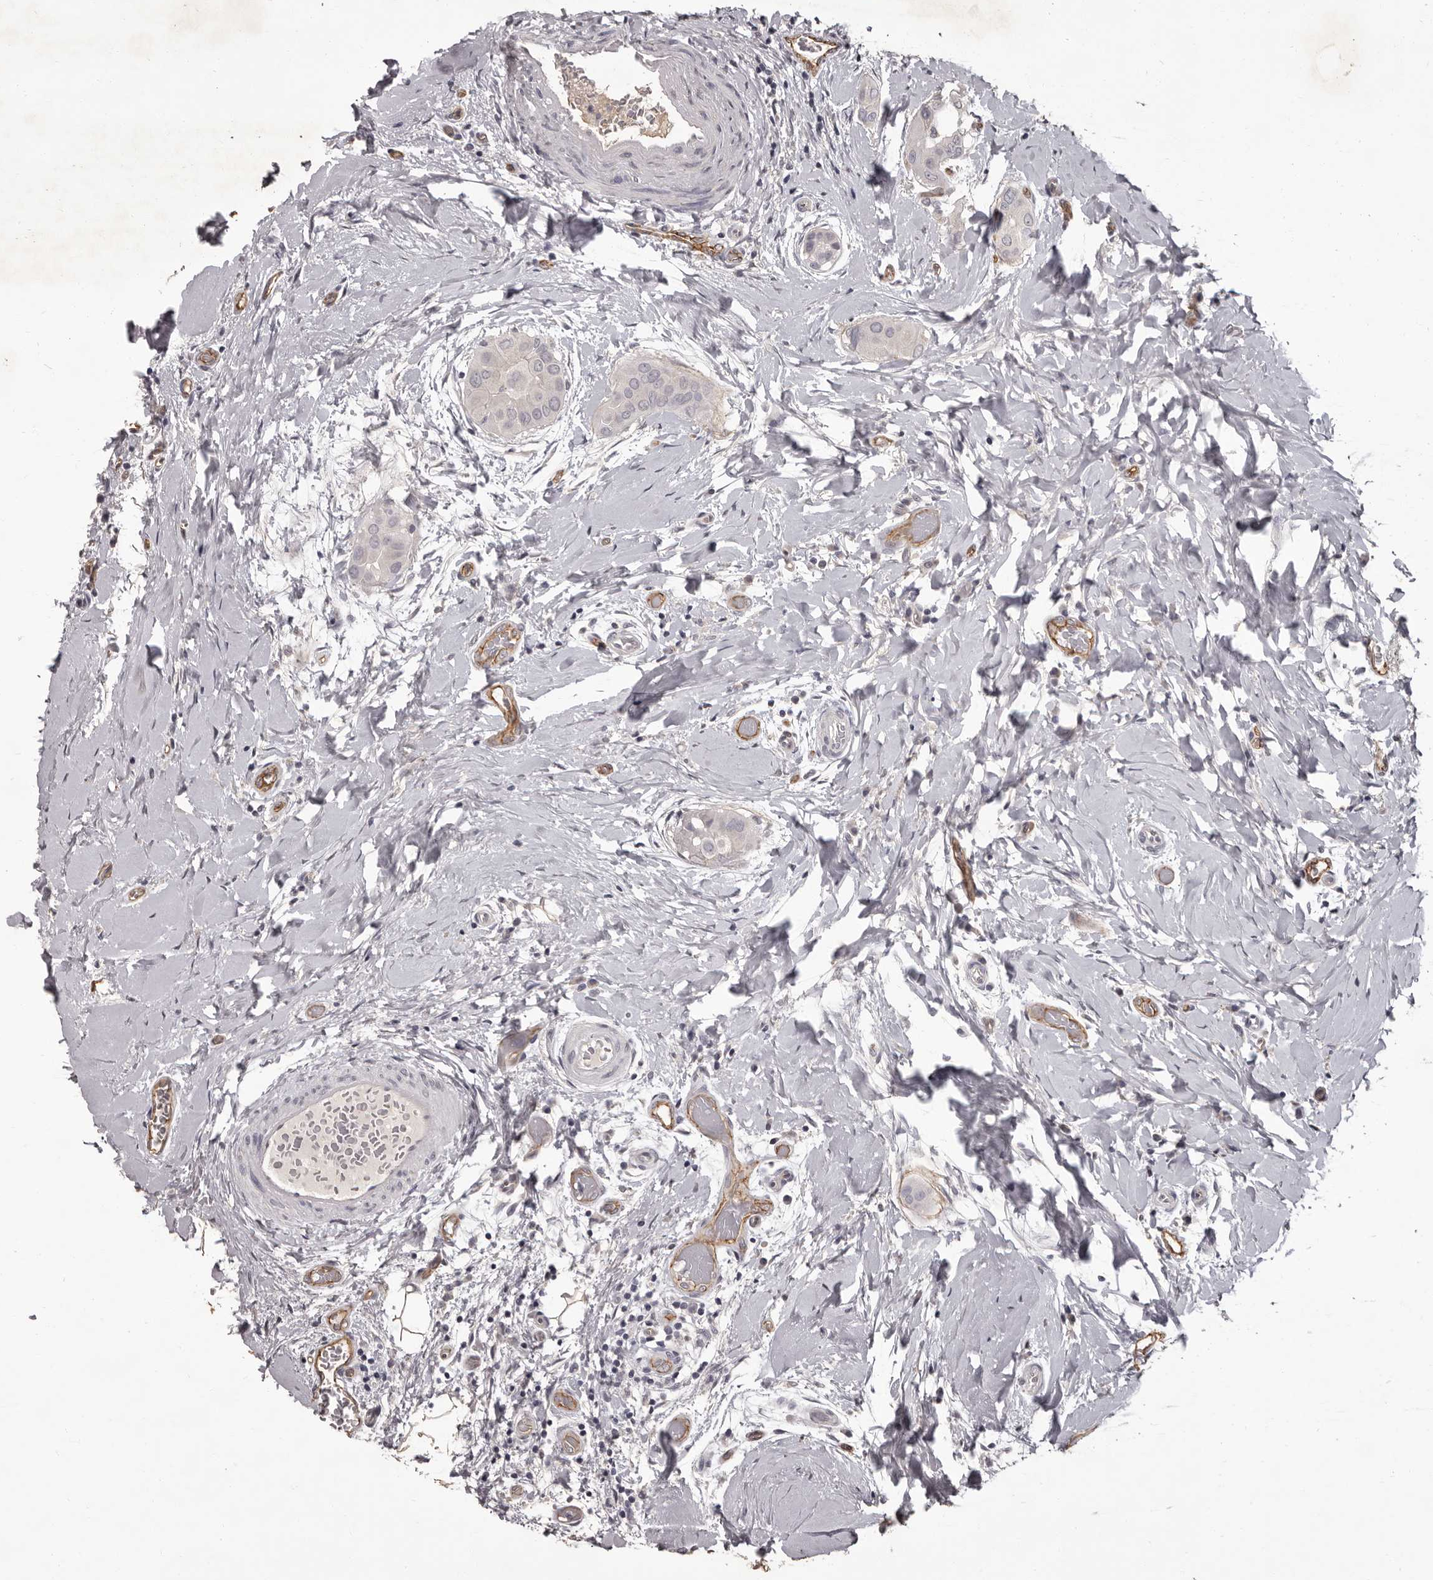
{"staining": {"intensity": "negative", "quantity": "none", "location": "none"}, "tissue": "thyroid cancer", "cell_type": "Tumor cells", "image_type": "cancer", "snomed": [{"axis": "morphology", "description": "Papillary adenocarcinoma, NOS"}, {"axis": "topography", "description": "Thyroid gland"}], "caption": "IHC histopathology image of neoplastic tissue: human papillary adenocarcinoma (thyroid) stained with DAB (3,3'-diaminobenzidine) demonstrates no significant protein positivity in tumor cells. (Immunohistochemistry (ihc), brightfield microscopy, high magnification).", "gene": "GPR78", "patient": {"sex": "male", "age": 33}}